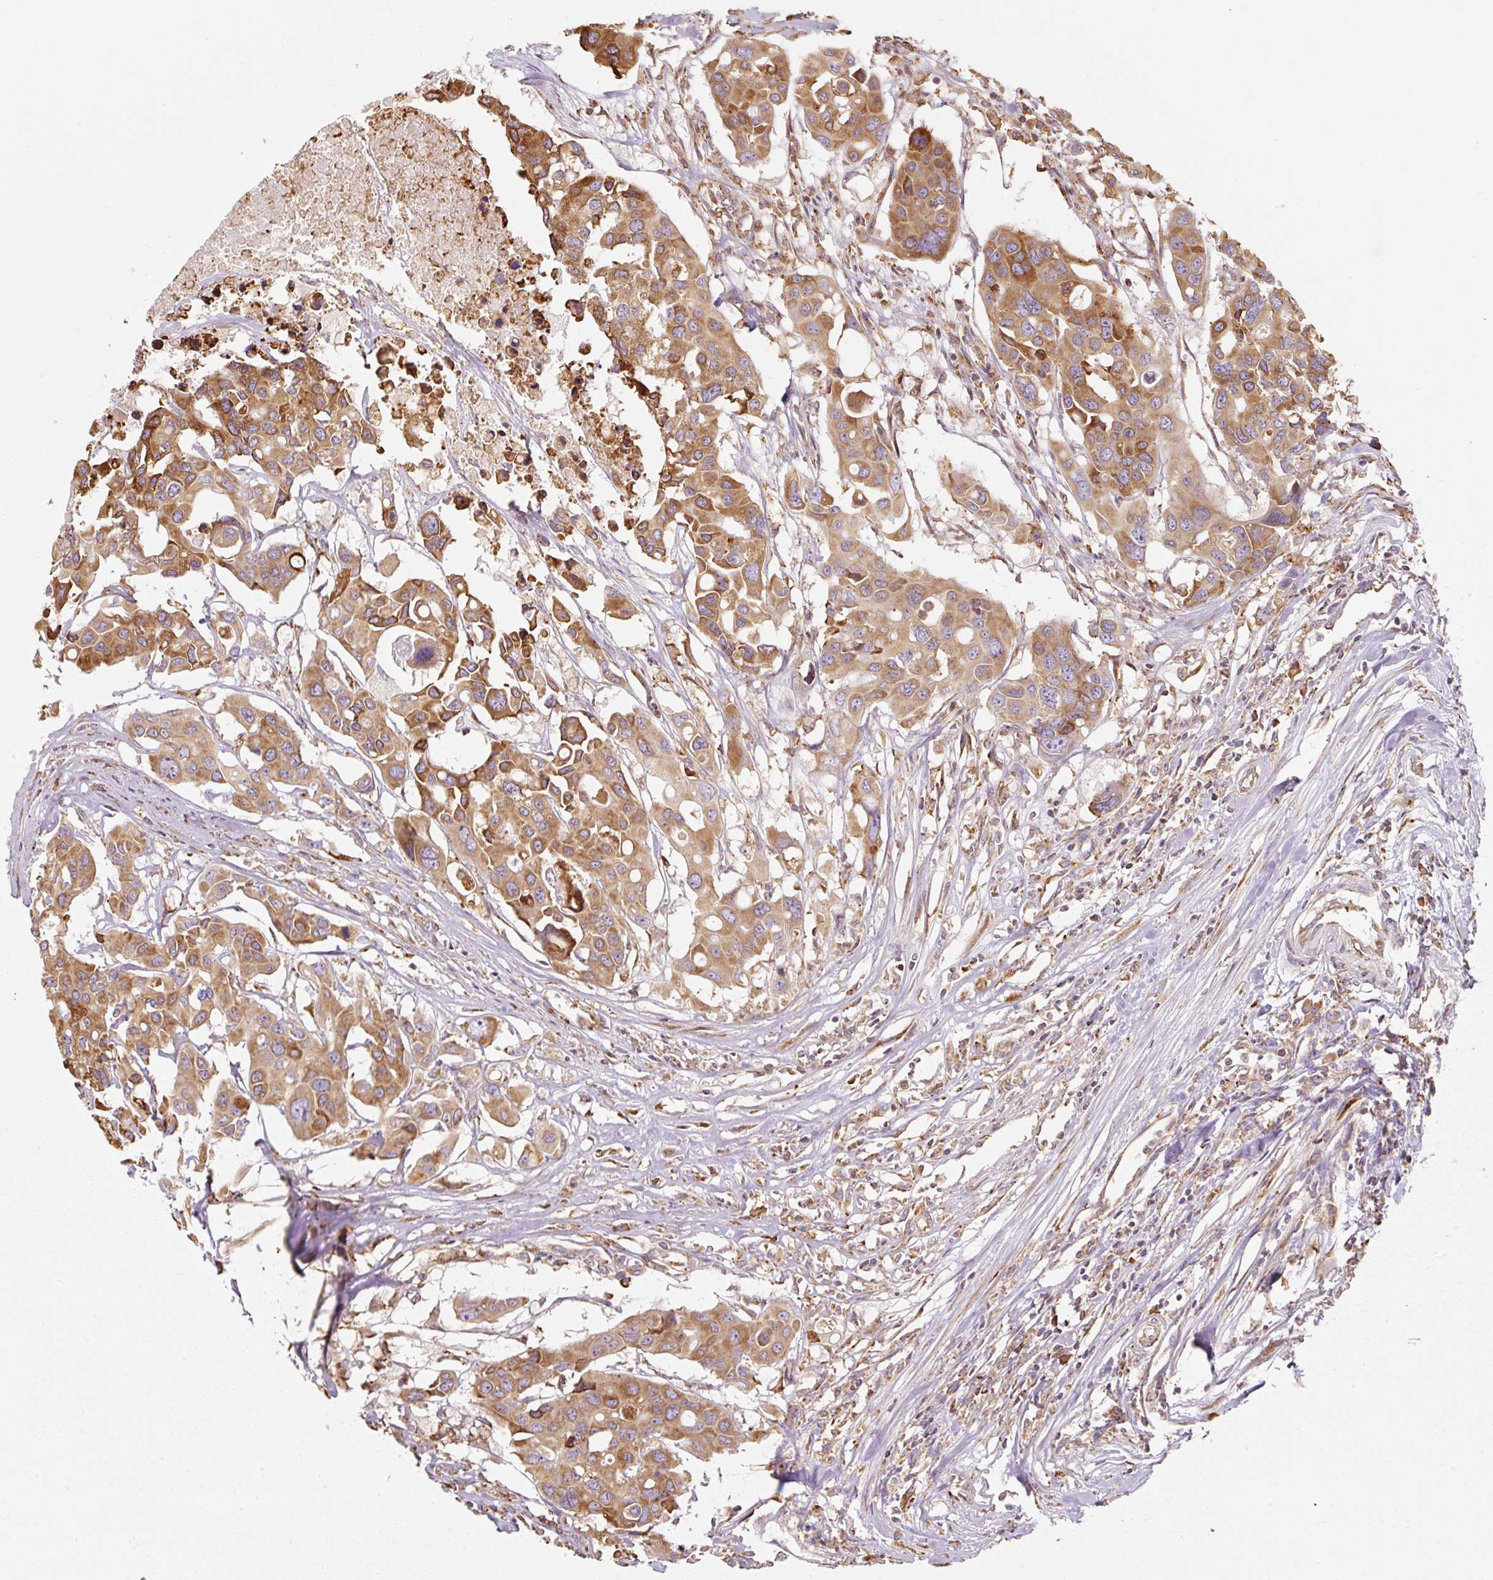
{"staining": {"intensity": "moderate", "quantity": ">75%", "location": "cytoplasmic/membranous"}, "tissue": "colorectal cancer", "cell_type": "Tumor cells", "image_type": "cancer", "snomed": [{"axis": "morphology", "description": "Adenocarcinoma, NOS"}, {"axis": "topography", "description": "Colon"}], "caption": "Protein analysis of colorectal adenocarcinoma tissue shows moderate cytoplasmic/membranous expression in approximately >75% of tumor cells. The protein is stained brown, and the nuclei are stained in blue (DAB (3,3'-diaminobenzidine) IHC with brightfield microscopy, high magnification).", "gene": "PRKCSH", "patient": {"sex": "male", "age": 77}}